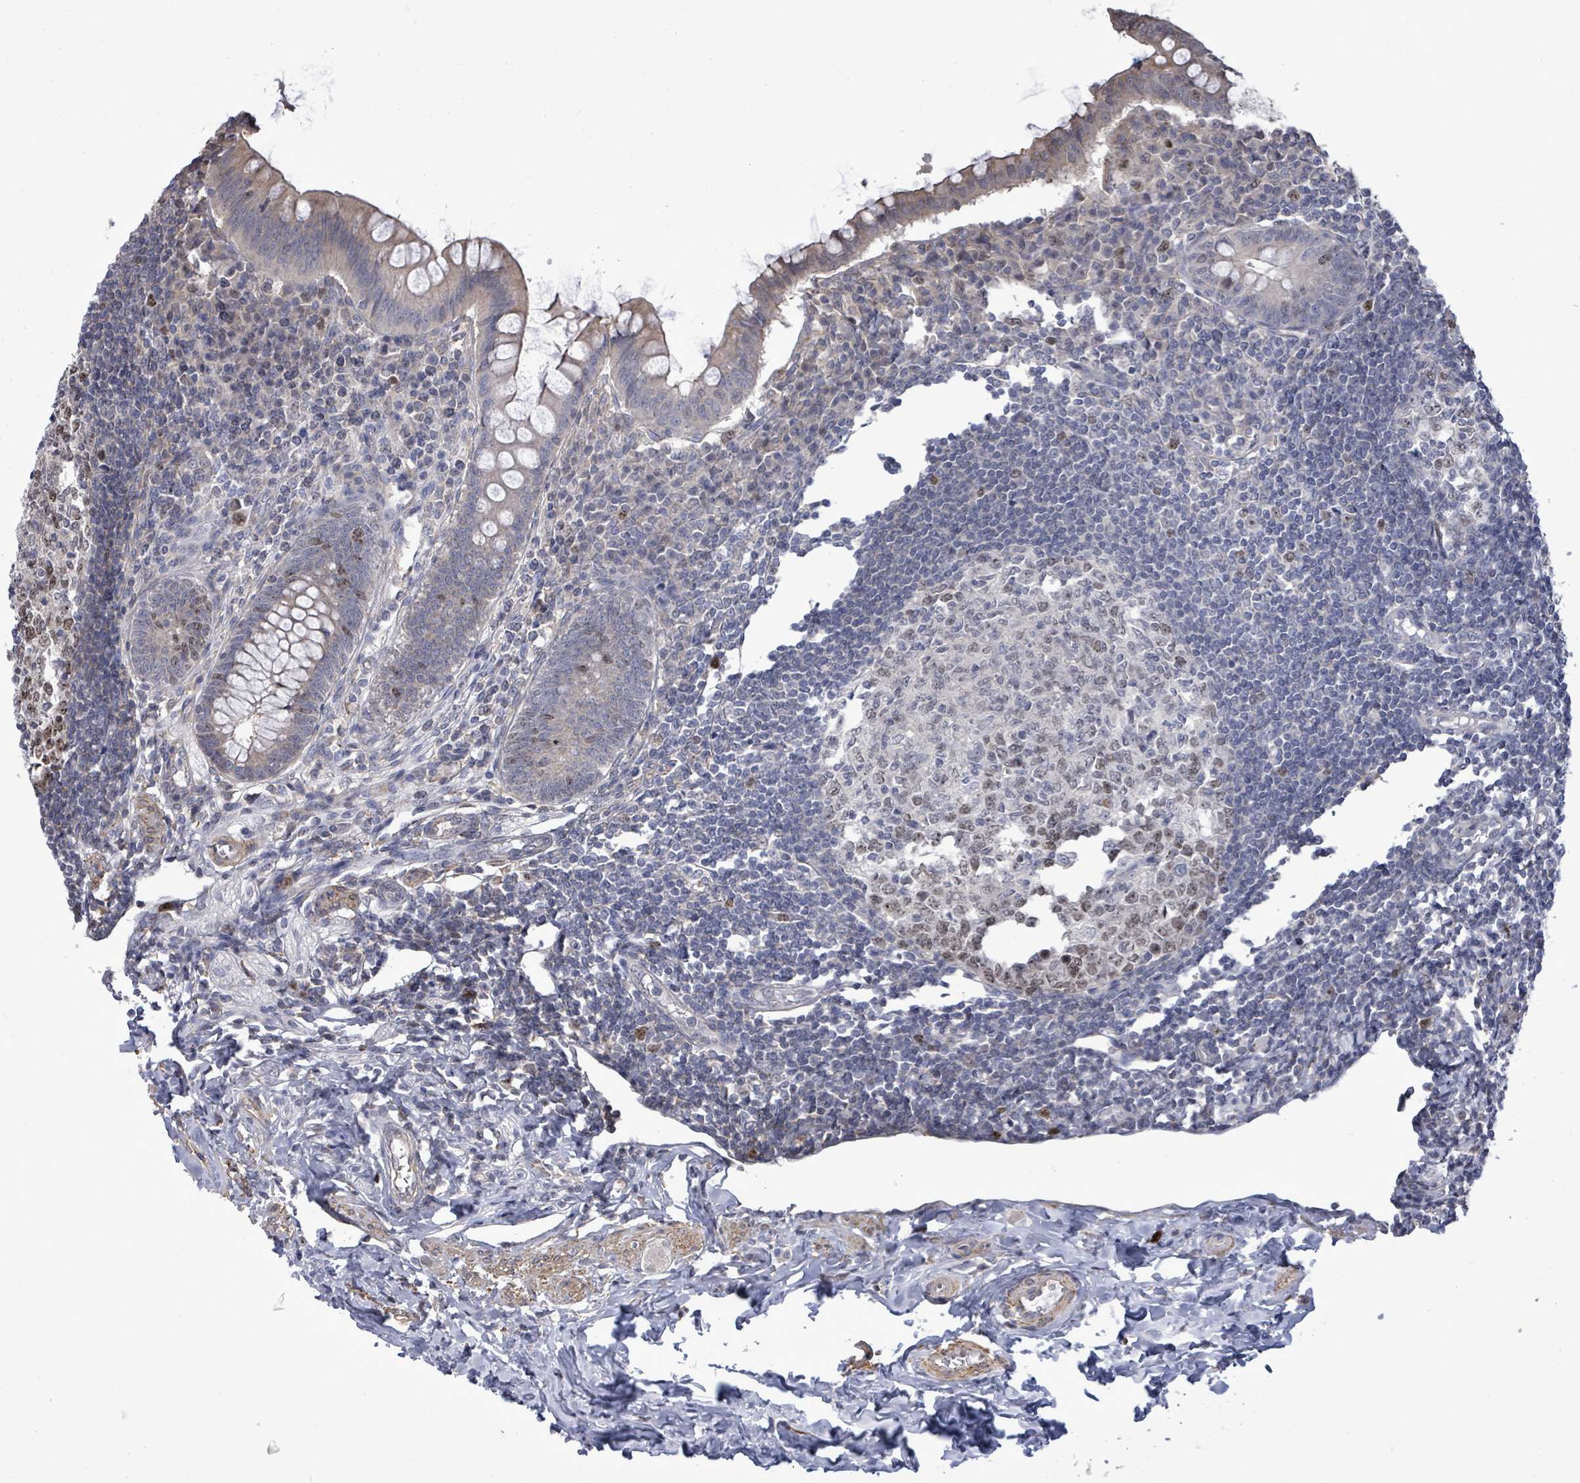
{"staining": {"intensity": "weak", "quantity": "<25%", "location": "nuclear"}, "tissue": "appendix", "cell_type": "Glandular cells", "image_type": "normal", "snomed": [{"axis": "morphology", "description": "Normal tissue, NOS"}, {"axis": "topography", "description": "Appendix"}], "caption": "Immunohistochemistry (IHC) image of normal appendix stained for a protein (brown), which shows no staining in glandular cells. Brightfield microscopy of immunohistochemistry (IHC) stained with DAB (3,3'-diaminobenzidine) (brown) and hematoxylin (blue), captured at high magnification.", "gene": "PAPSS1", "patient": {"sex": "female", "age": 33}}